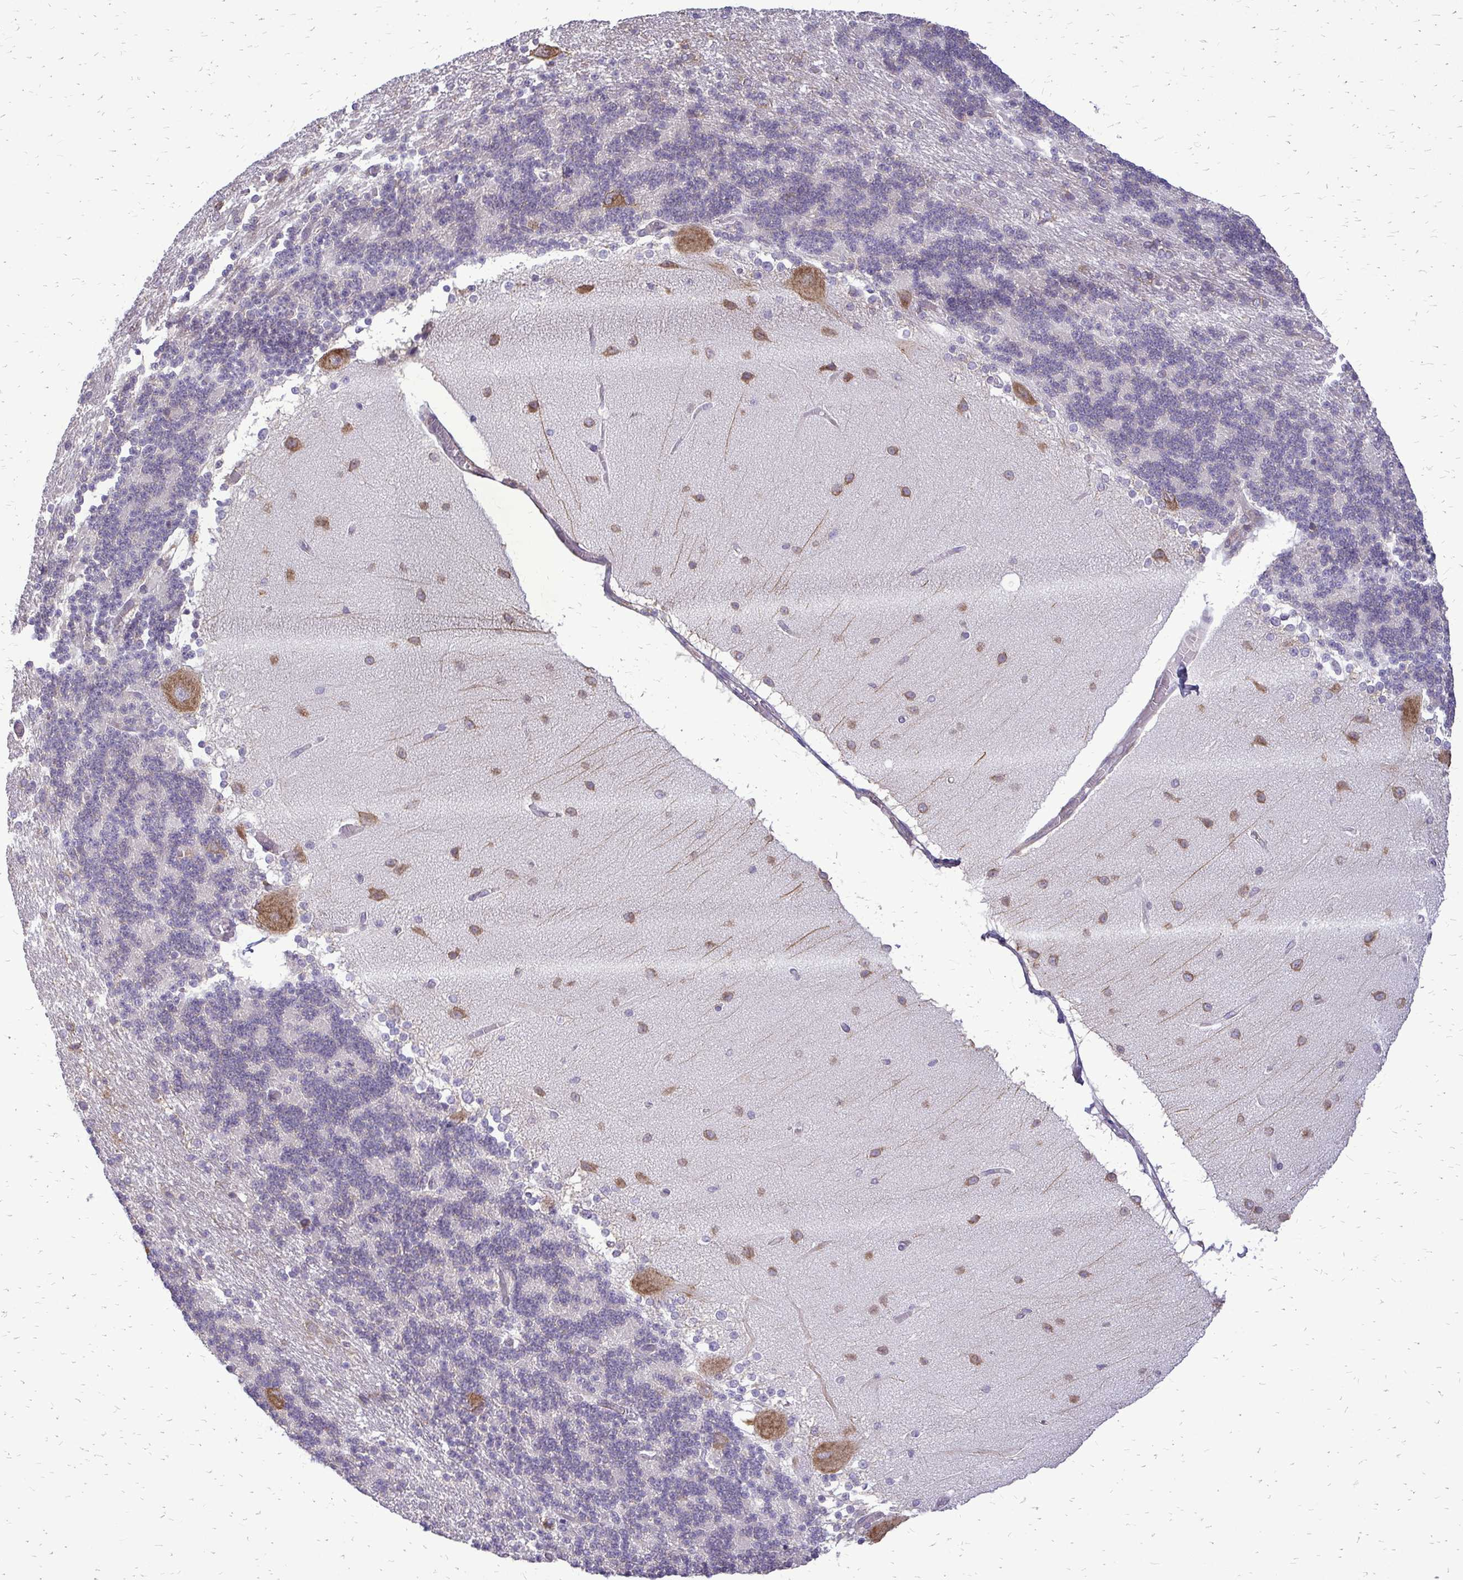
{"staining": {"intensity": "moderate", "quantity": "<25%", "location": "cytoplasmic/membranous"}, "tissue": "cerebellum", "cell_type": "Cells in granular layer", "image_type": "normal", "snomed": [{"axis": "morphology", "description": "Normal tissue, NOS"}, {"axis": "topography", "description": "Cerebellum"}], "caption": "A histopathology image of cerebellum stained for a protein demonstrates moderate cytoplasmic/membranous brown staining in cells in granular layer. (DAB (3,3'-diaminobenzidine) IHC, brown staining for protein, blue staining for nuclei).", "gene": "RPS3", "patient": {"sex": "female", "age": 54}}